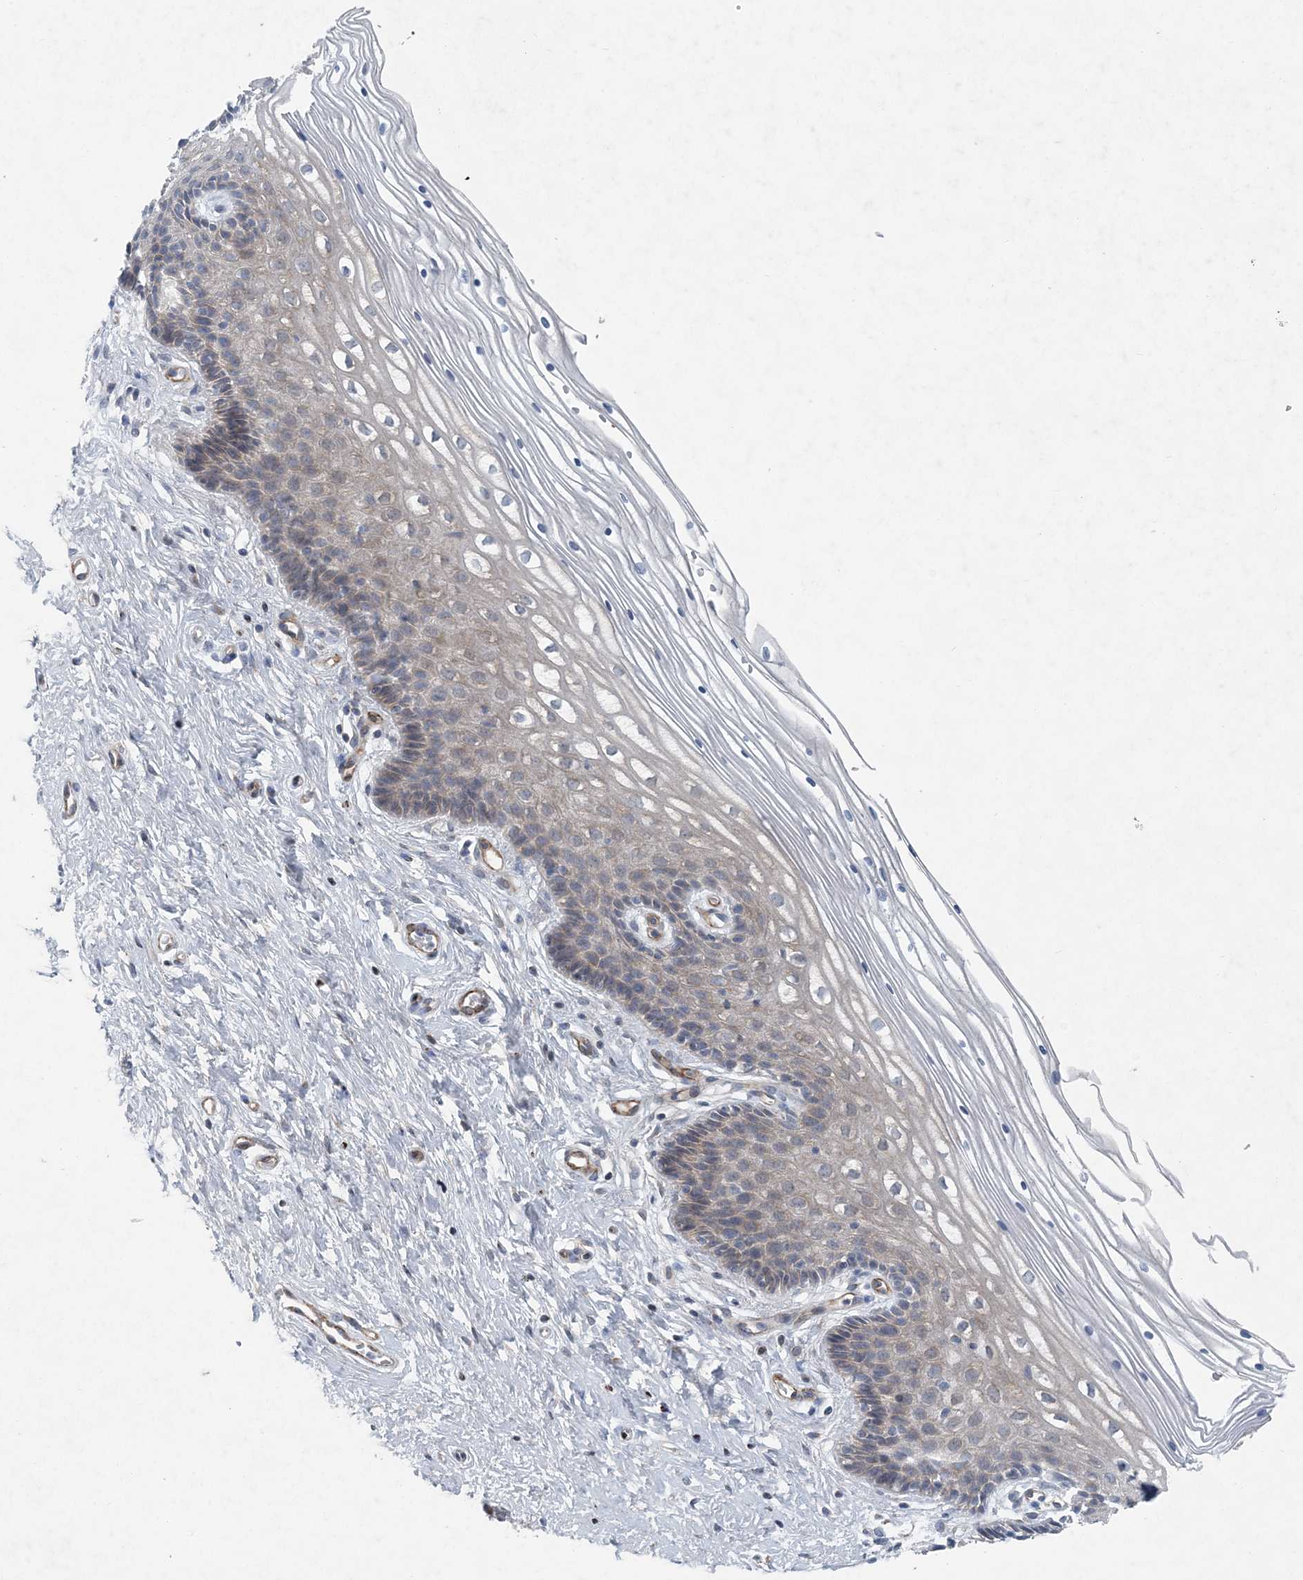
{"staining": {"intensity": "weak", "quantity": "<25%", "location": "cytoplasmic/membranous"}, "tissue": "cervix", "cell_type": "Glandular cells", "image_type": "normal", "snomed": [{"axis": "morphology", "description": "Normal tissue, NOS"}, {"axis": "topography", "description": "Cervix"}], "caption": "DAB immunohistochemical staining of unremarkable human cervix displays no significant expression in glandular cells. Brightfield microscopy of immunohistochemistry (IHC) stained with DAB (3,3'-diaminobenzidine) (brown) and hematoxylin (blue), captured at high magnification.", "gene": "HIKESHI", "patient": {"sex": "female", "age": 33}}